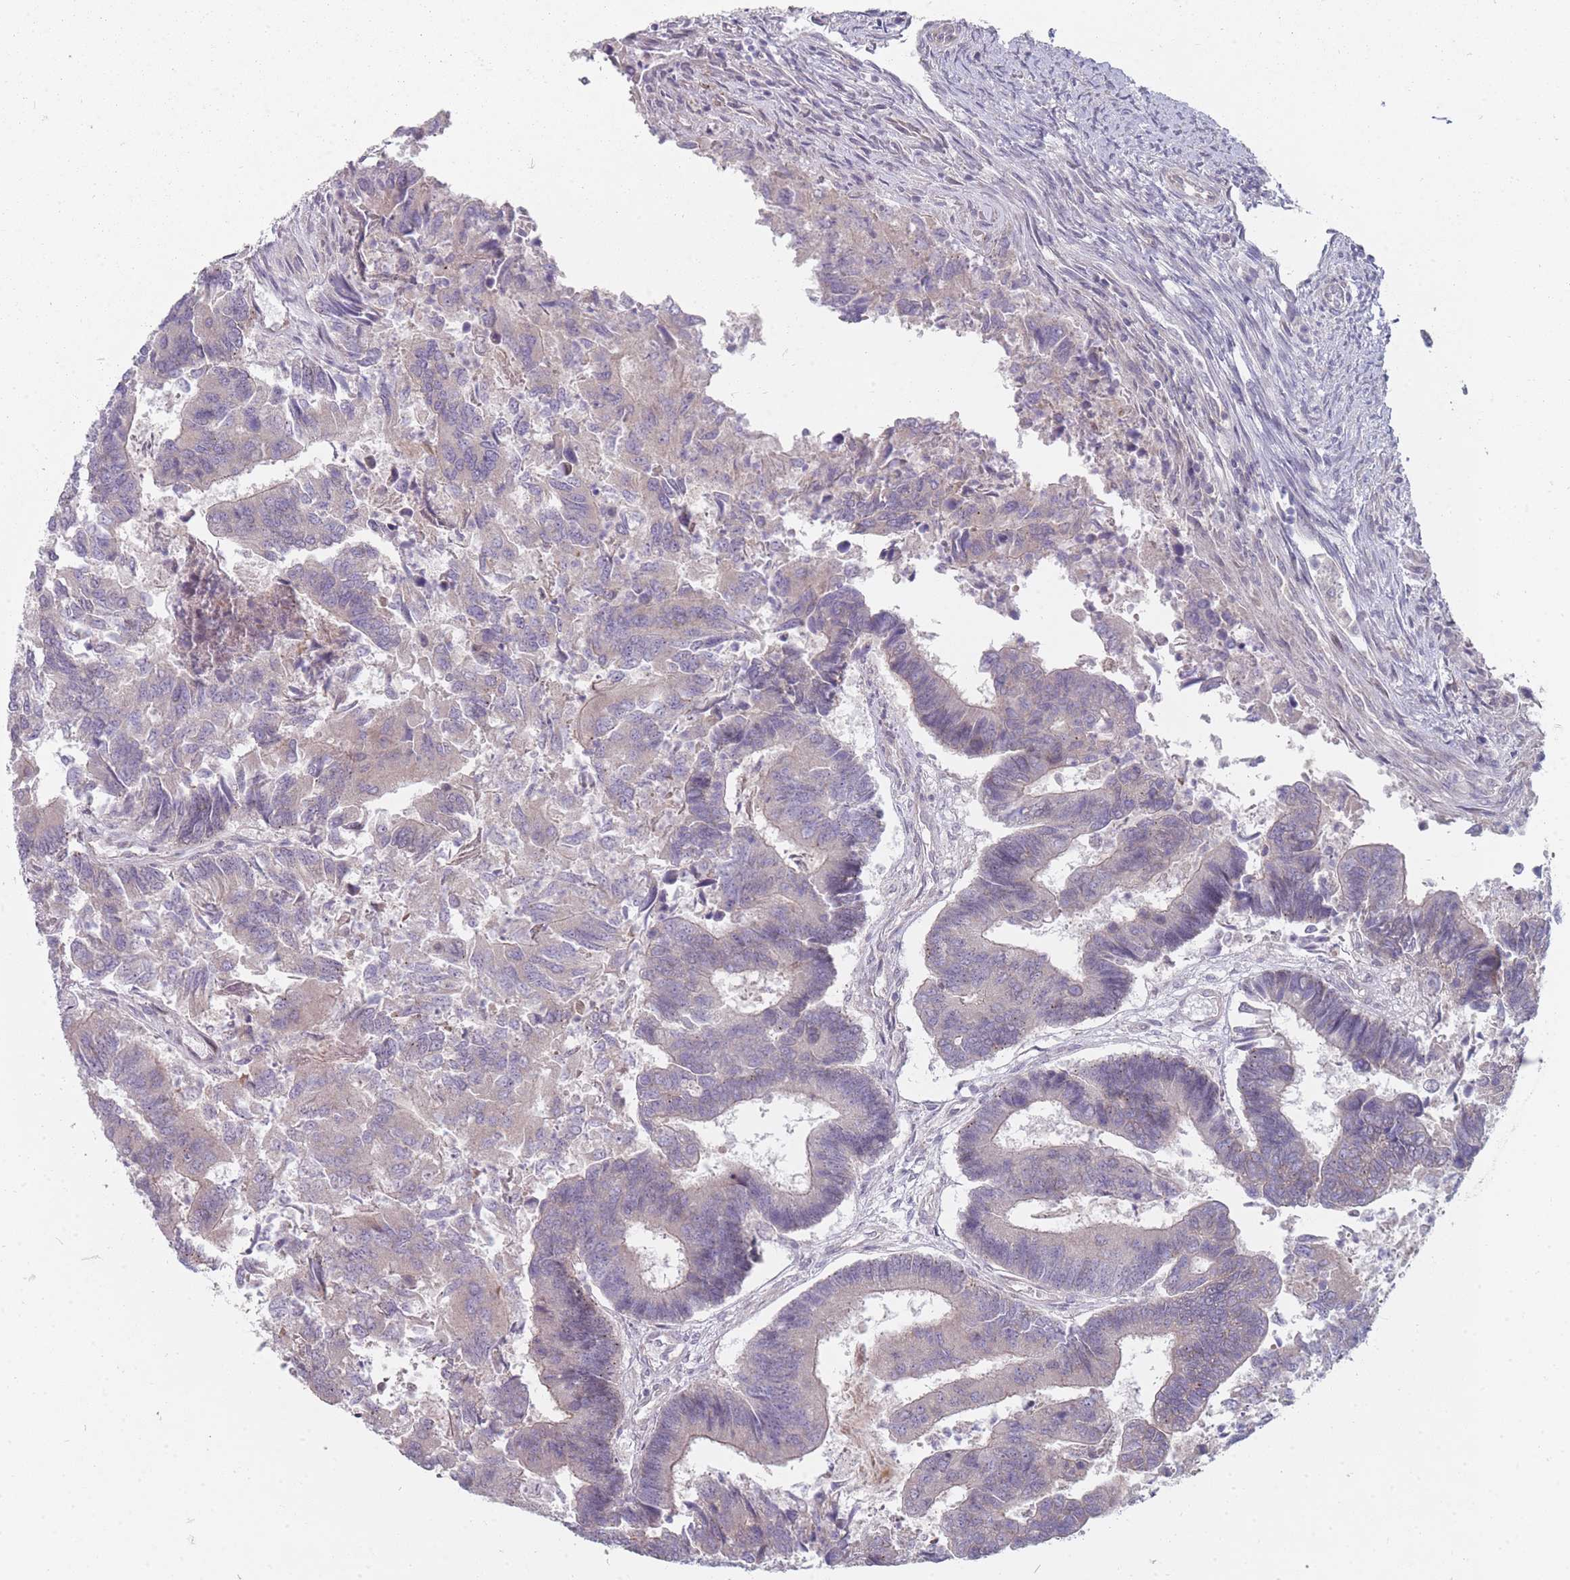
{"staining": {"intensity": "weak", "quantity": "<25%", "location": "cytoplasmic/membranous"}, "tissue": "colorectal cancer", "cell_type": "Tumor cells", "image_type": "cancer", "snomed": [{"axis": "morphology", "description": "Adenocarcinoma, NOS"}, {"axis": "topography", "description": "Colon"}], "caption": "Photomicrograph shows no protein positivity in tumor cells of colorectal adenocarcinoma tissue.", "gene": "PCDH12", "patient": {"sex": "female", "age": 67}}